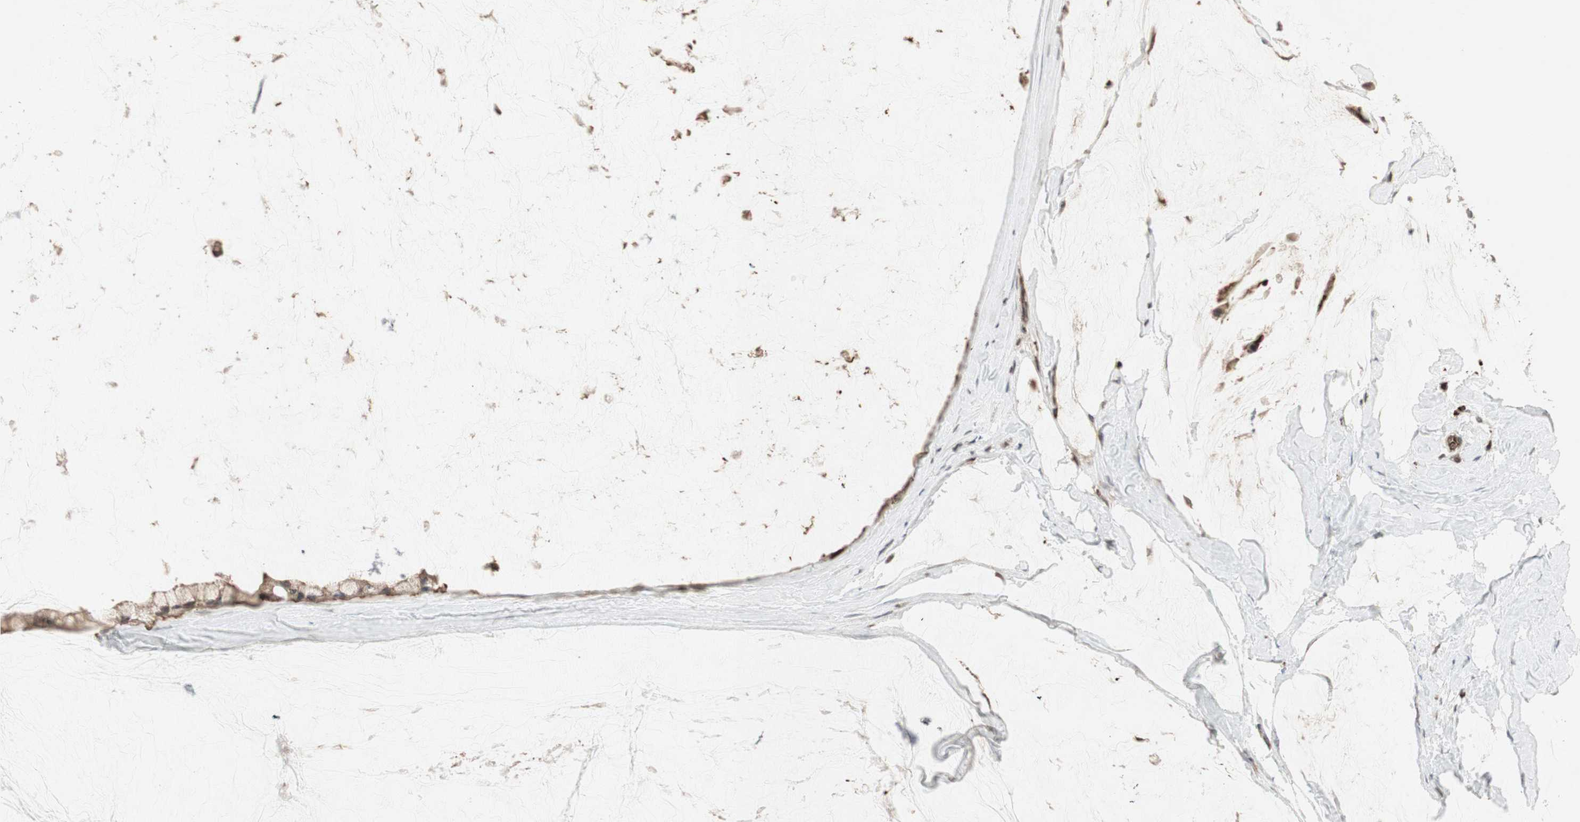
{"staining": {"intensity": "weak", "quantity": "25%-75%", "location": "cytoplasmic/membranous"}, "tissue": "ovarian cancer", "cell_type": "Tumor cells", "image_type": "cancer", "snomed": [{"axis": "morphology", "description": "Cystadenocarcinoma, mucinous, NOS"}, {"axis": "topography", "description": "Ovary"}], "caption": "Brown immunohistochemical staining in human ovarian mucinous cystadenocarcinoma demonstrates weak cytoplasmic/membranous expression in about 25%-75% of tumor cells.", "gene": "ARHGEF1", "patient": {"sex": "female", "age": 39}}